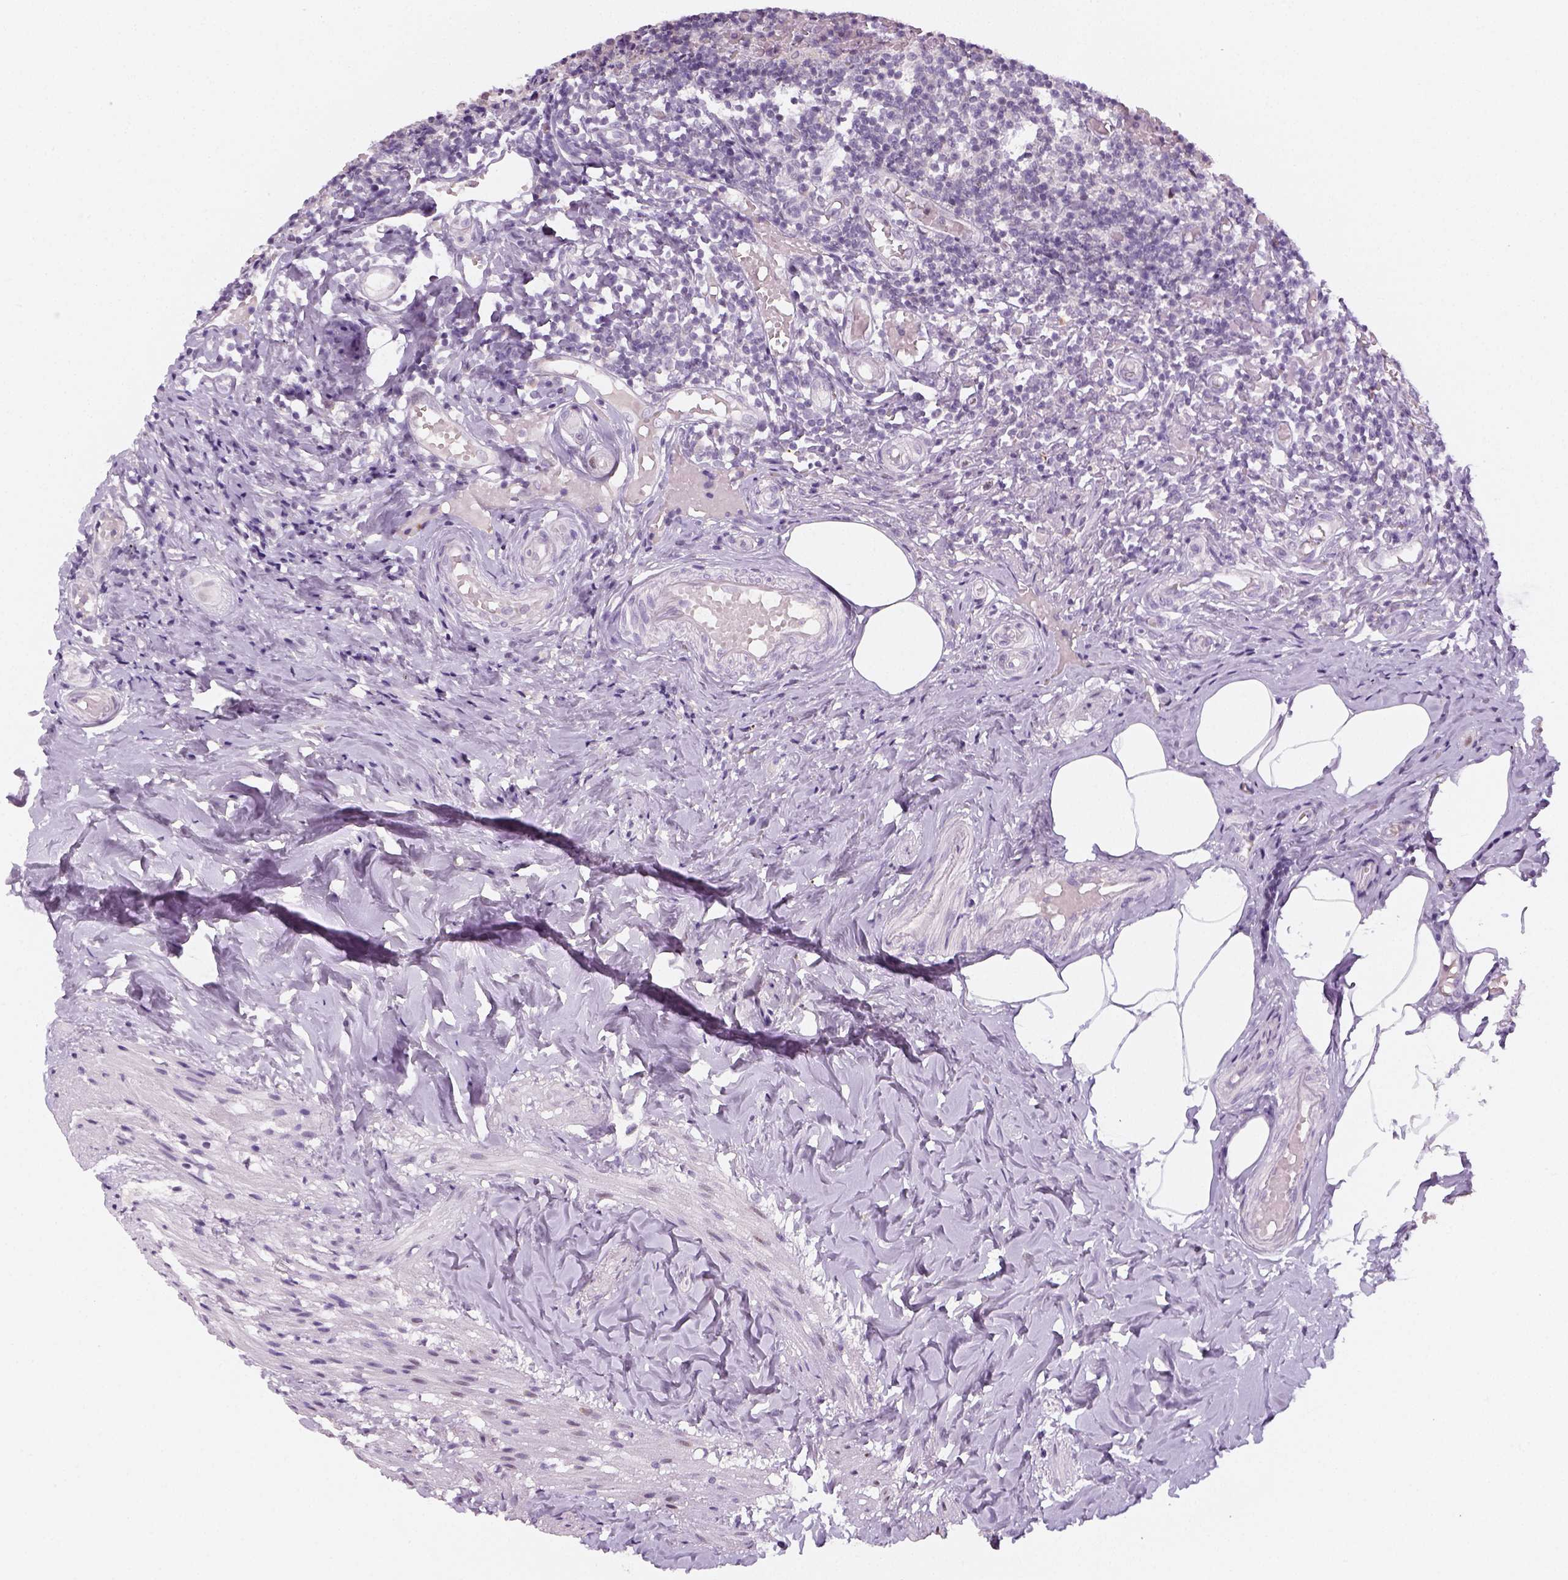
{"staining": {"intensity": "negative", "quantity": "none", "location": "none"}, "tissue": "appendix", "cell_type": "Glandular cells", "image_type": "normal", "snomed": [{"axis": "morphology", "description": "Normal tissue, NOS"}, {"axis": "topography", "description": "Appendix"}], "caption": "Protein analysis of unremarkable appendix reveals no significant staining in glandular cells.", "gene": "MAGEB3", "patient": {"sex": "female", "age": 32}}